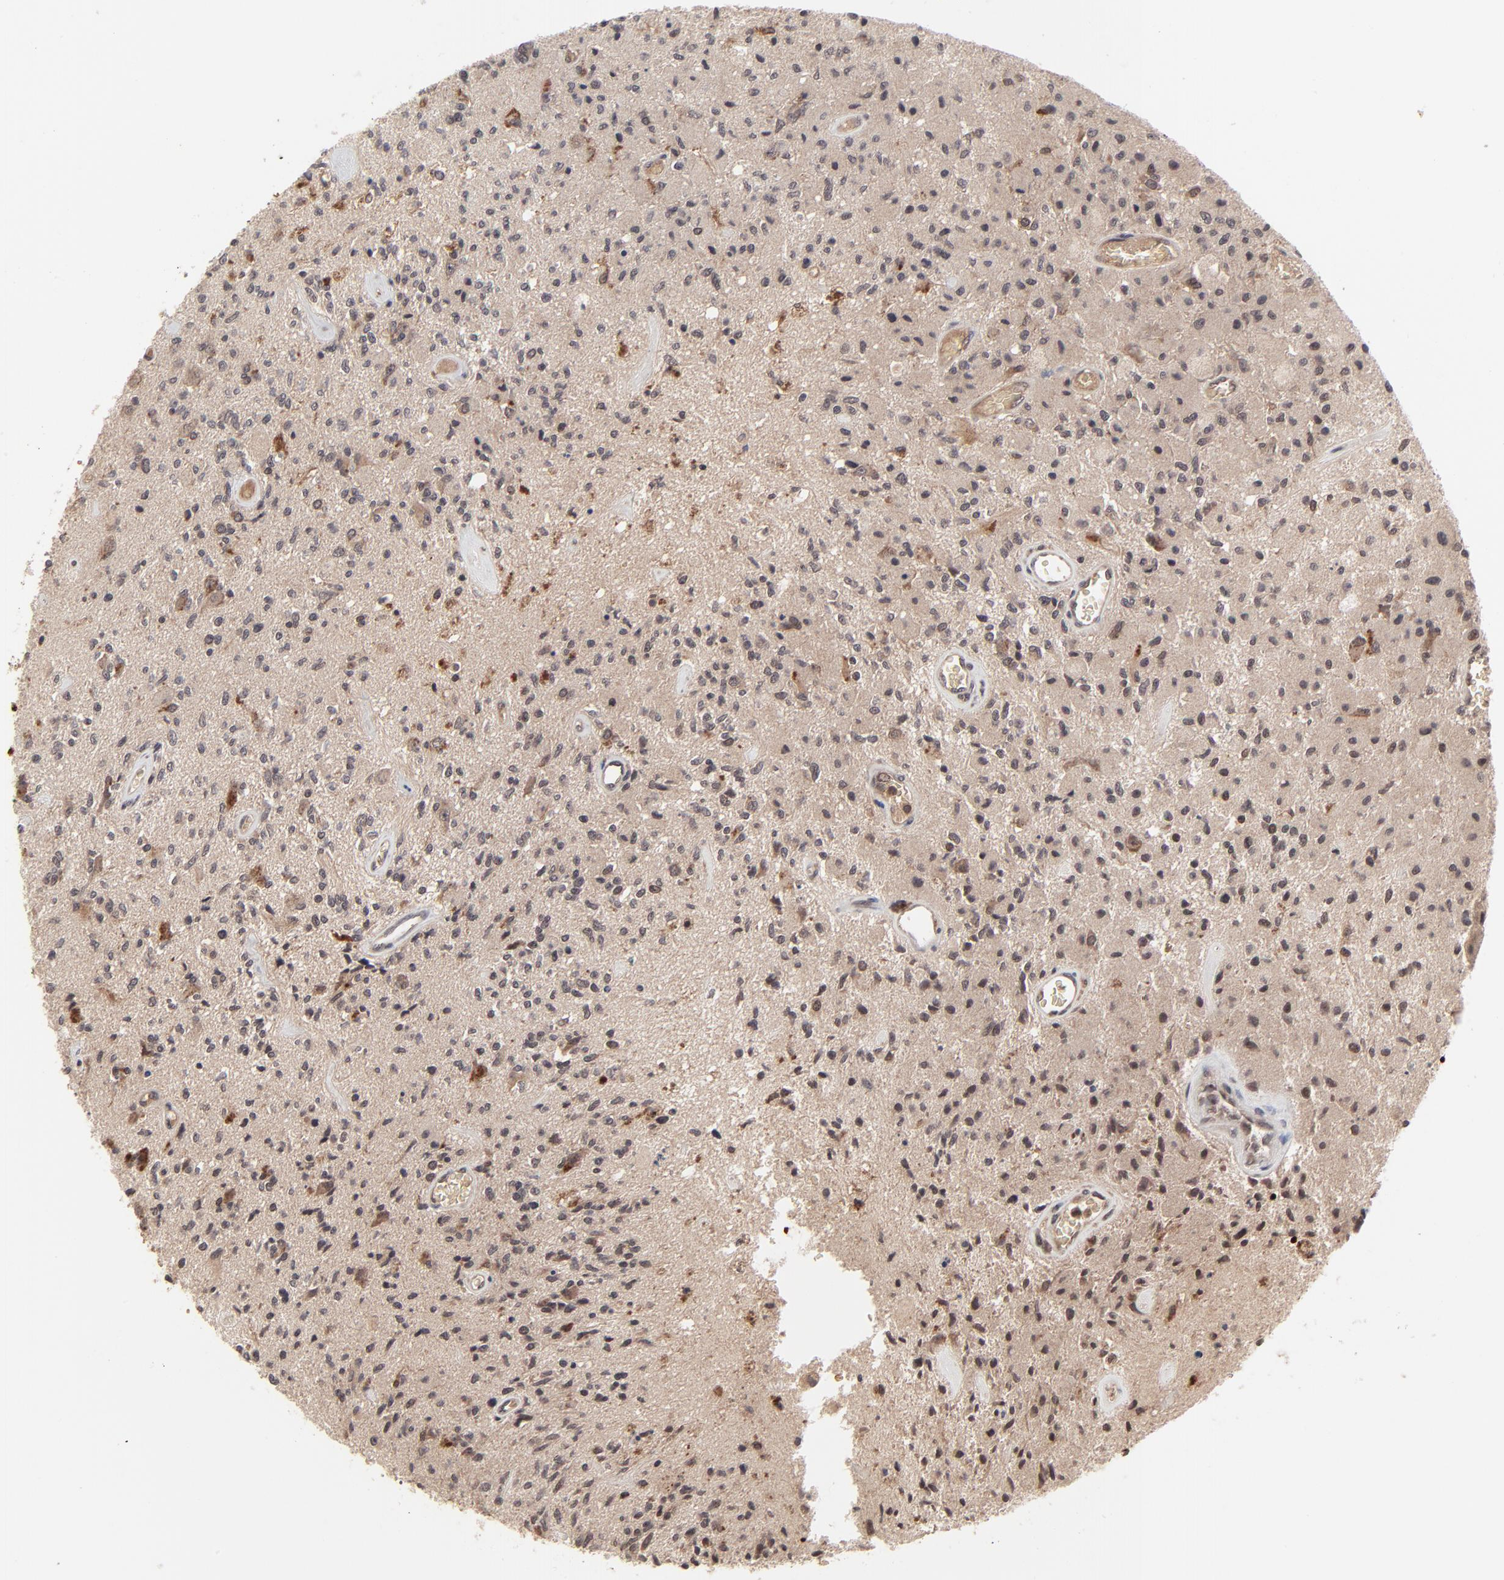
{"staining": {"intensity": "weak", "quantity": "25%-75%", "location": "cytoplasmic/membranous,nuclear"}, "tissue": "glioma", "cell_type": "Tumor cells", "image_type": "cancer", "snomed": [{"axis": "morphology", "description": "Normal tissue, NOS"}, {"axis": "morphology", "description": "Glioma, malignant, High grade"}, {"axis": "topography", "description": "Cerebral cortex"}], "caption": "Immunohistochemistry of glioma displays low levels of weak cytoplasmic/membranous and nuclear expression in approximately 25%-75% of tumor cells.", "gene": "CASP10", "patient": {"sex": "male", "age": 77}}